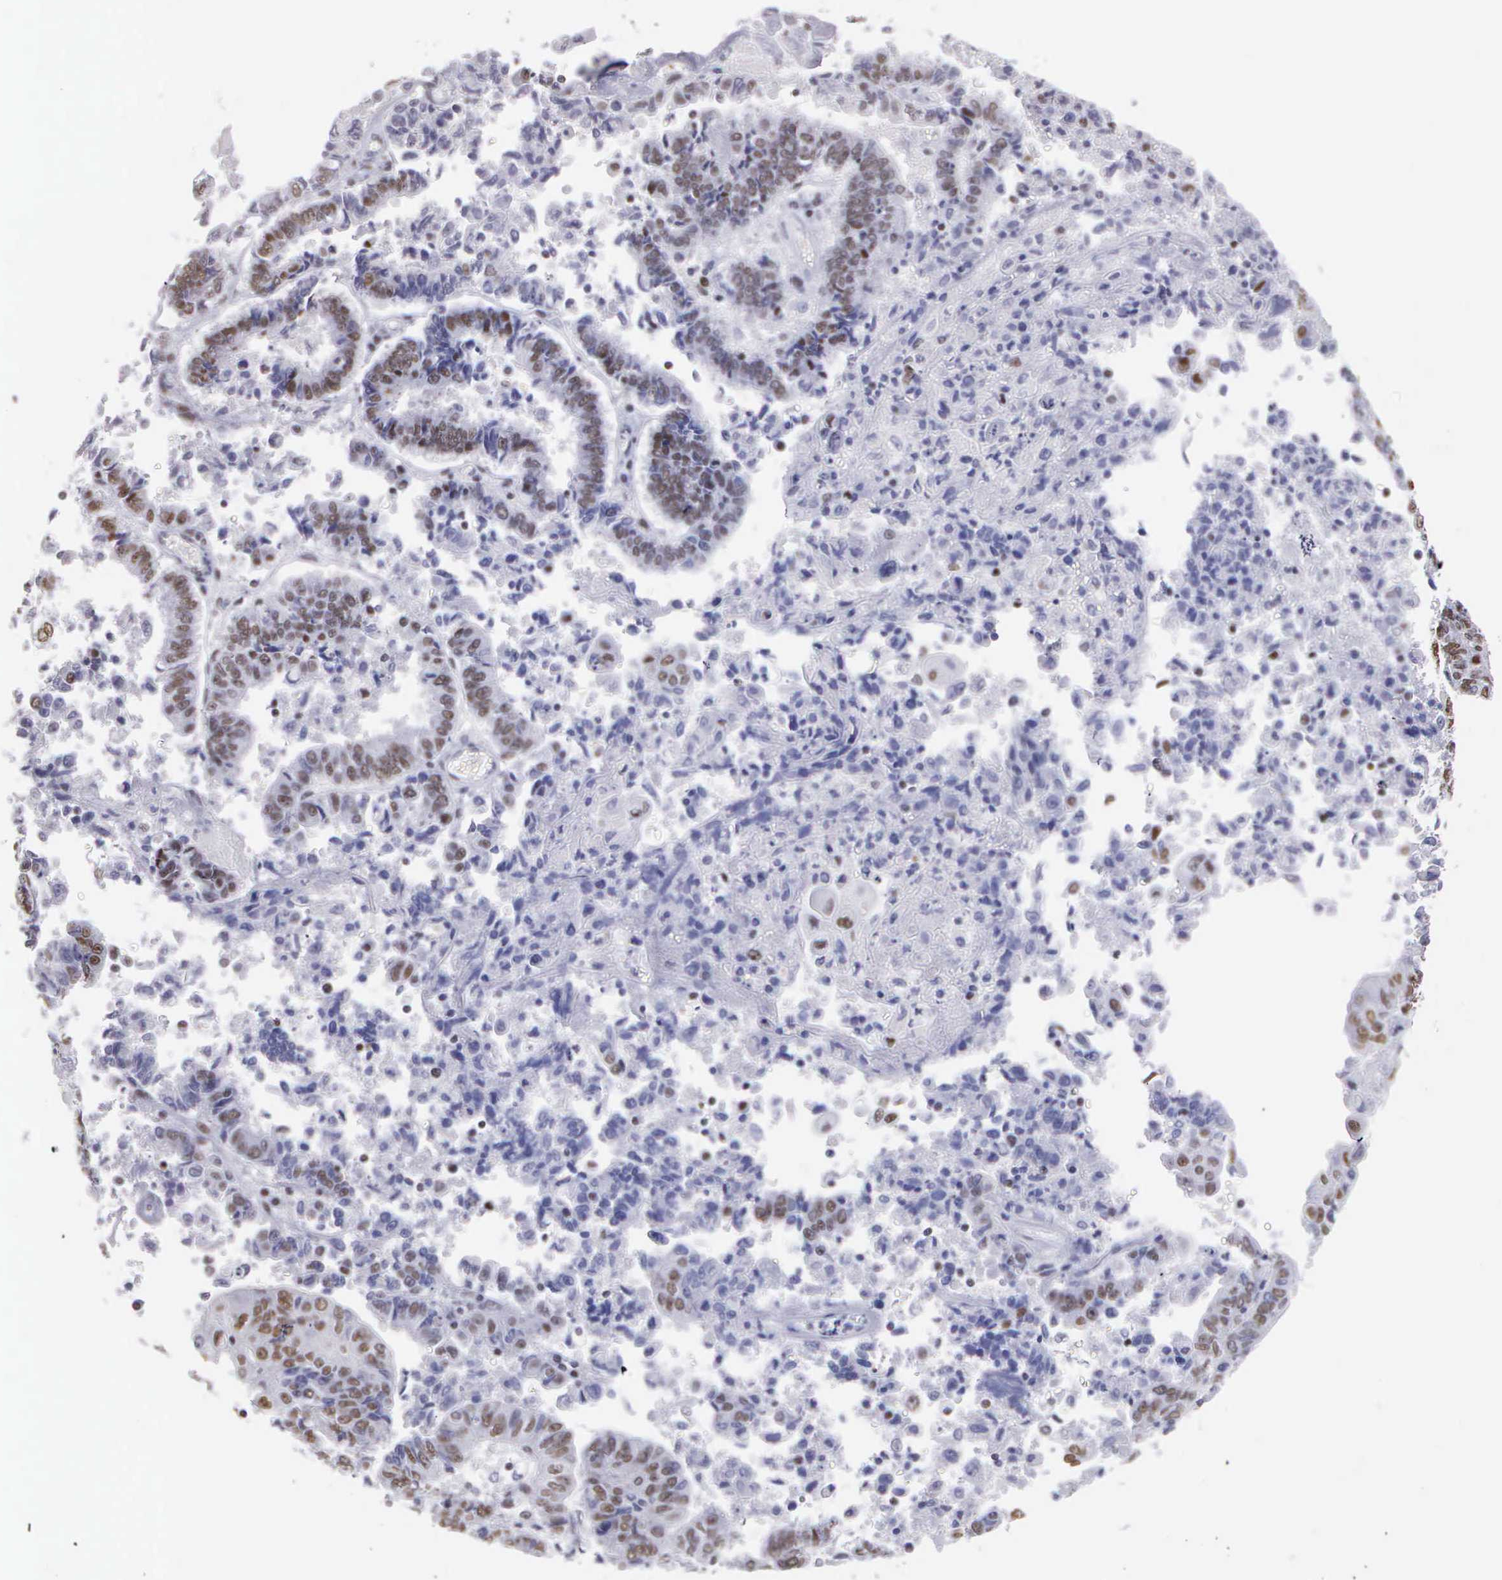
{"staining": {"intensity": "moderate", "quantity": "25%-75%", "location": "nuclear"}, "tissue": "endometrial cancer", "cell_type": "Tumor cells", "image_type": "cancer", "snomed": [{"axis": "morphology", "description": "Adenocarcinoma, NOS"}, {"axis": "topography", "description": "Endometrium"}], "caption": "Adenocarcinoma (endometrial) tissue reveals moderate nuclear staining in approximately 25%-75% of tumor cells, visualized by immunohistochemistry.", "gene": "CSTF2", "patient": {"sex": "female", "age": 75}}